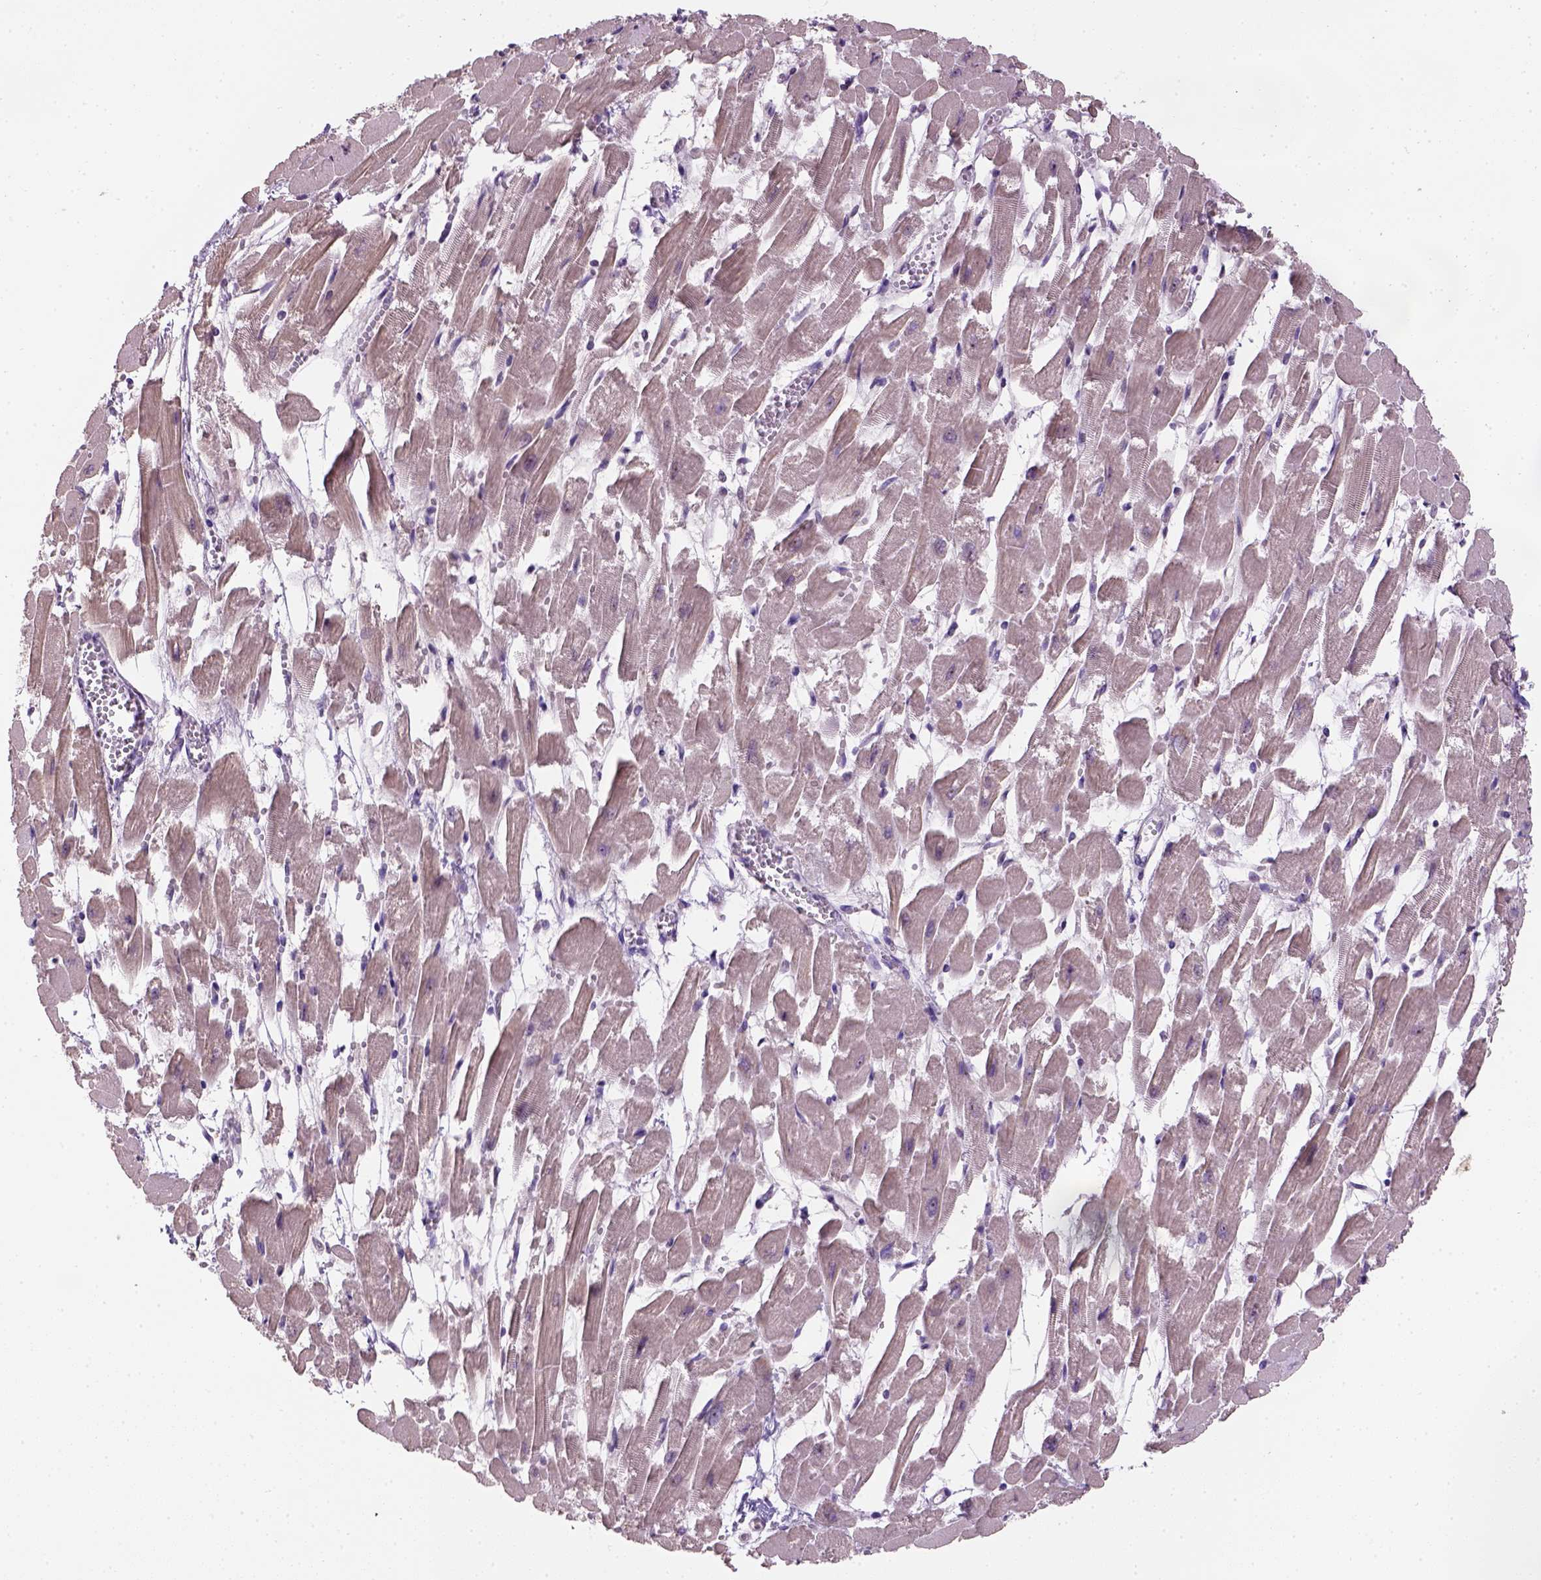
{"staining": {"intensity": "negative", "quantity": "none", "location": "none"}, "tissue": "heart muscle", "cell_type": "Cardiomyocytes", "image_type": "normal", "snomed": [{"axis": "morphology", "description": "Normal tissue, NOS"}, {"axis": "topography", "description": "Heart"}], "caption": "Cardiomyocytes are negative for protein expression in unremarkable human heart muscle.", "gene": "DDX50", "patient": {"sex": "female", "age": 52}}